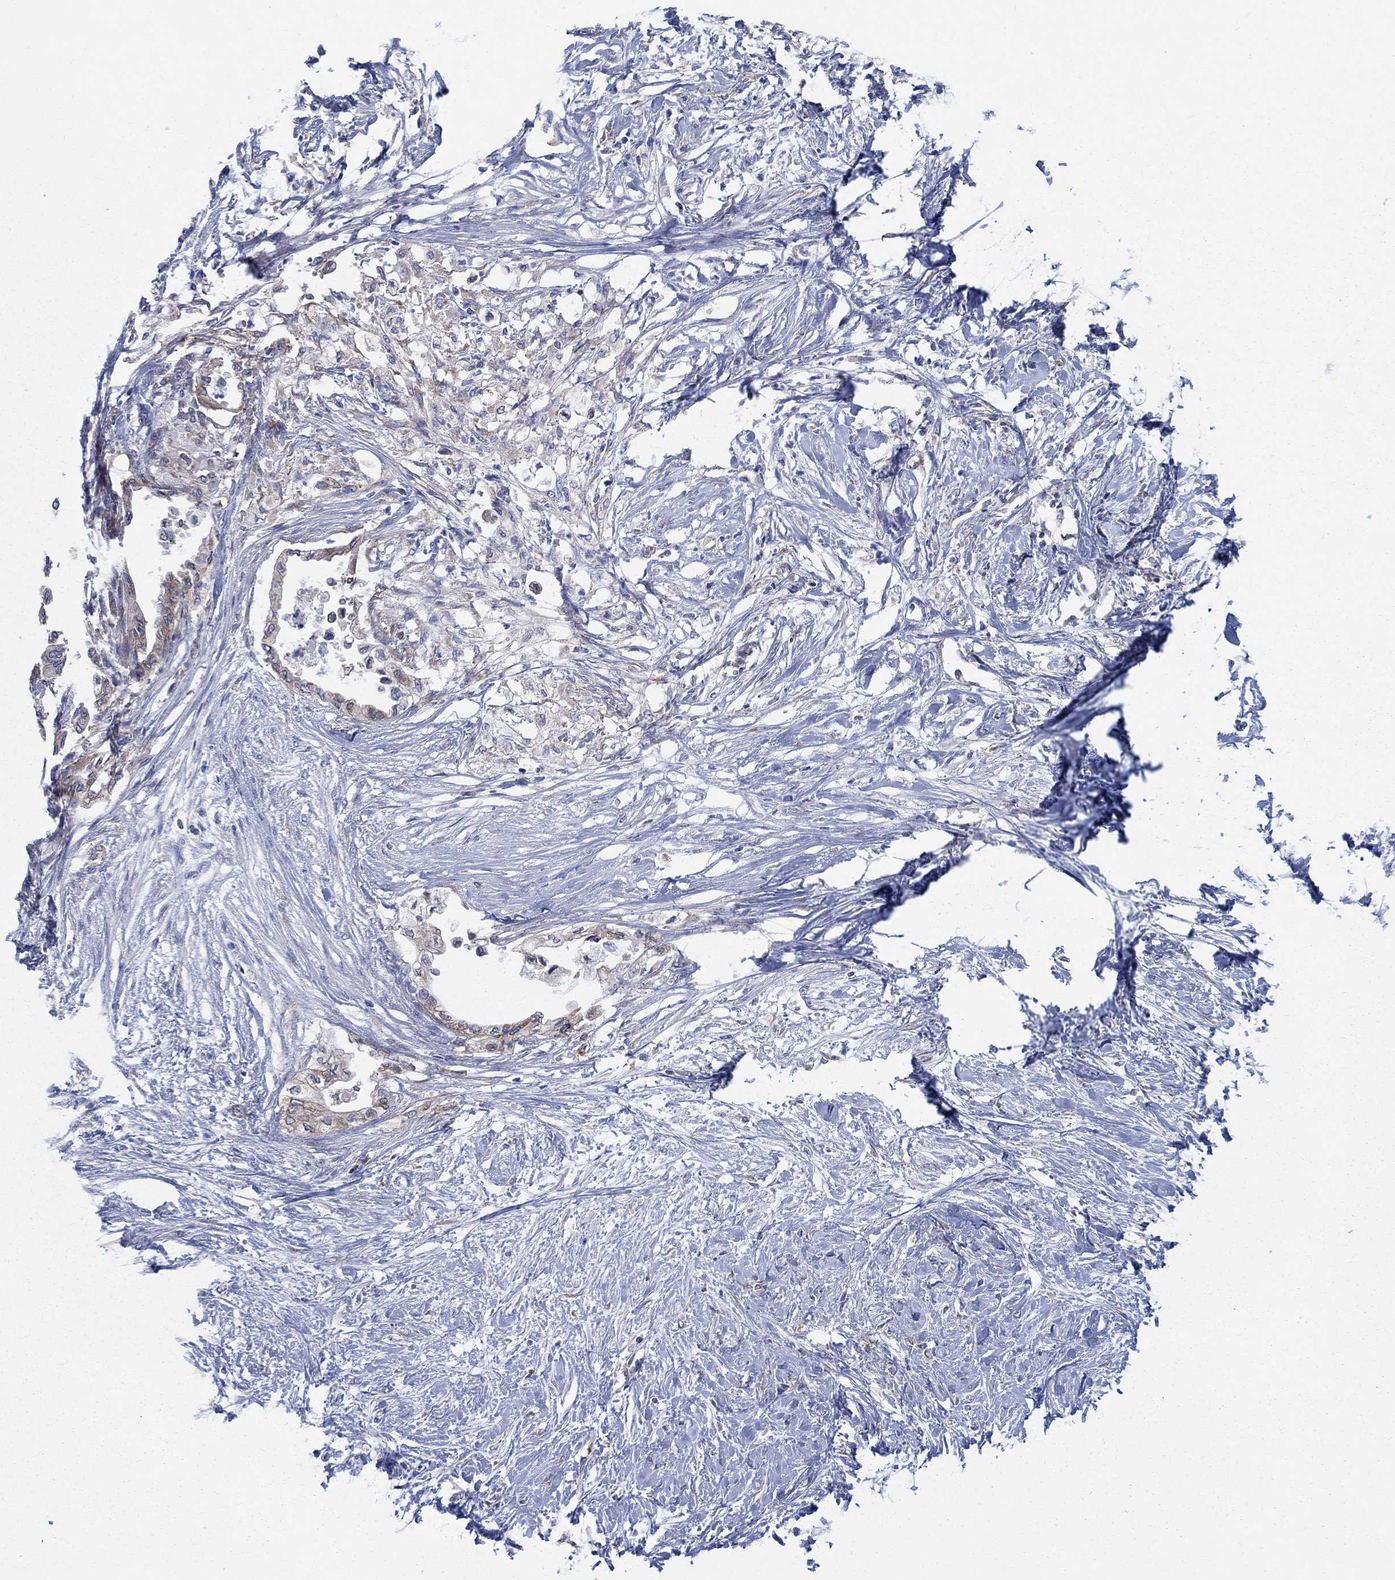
{"staining": {"intensity": "moderate", "quantity": "25%-75%", "location": "cytoplasmic/membranous"}, "tissue": "pancreatic cancer", "cell_type": "Tumor cells", "image_type": "cancer", "snomed": [{"axis": "morphology", "description": "Normal tissue, NOS"}, {"axis": "morphology", "description": "Adenocarcinoma, NOS"}, {"axis": "topography", "description": "Pancreas"}, {"axis": "topography", "description": "Duodenum"}], "caption": "Immunohistochemical staining of pancreatic cancer (adenocarcinoma) exhibits medium levels of moderate cytoplasmic/membranous positivity in about 25%-75% of tumor cells.", "gene": "TMEM59", "patient": {"sex": "female", "age": 60}}